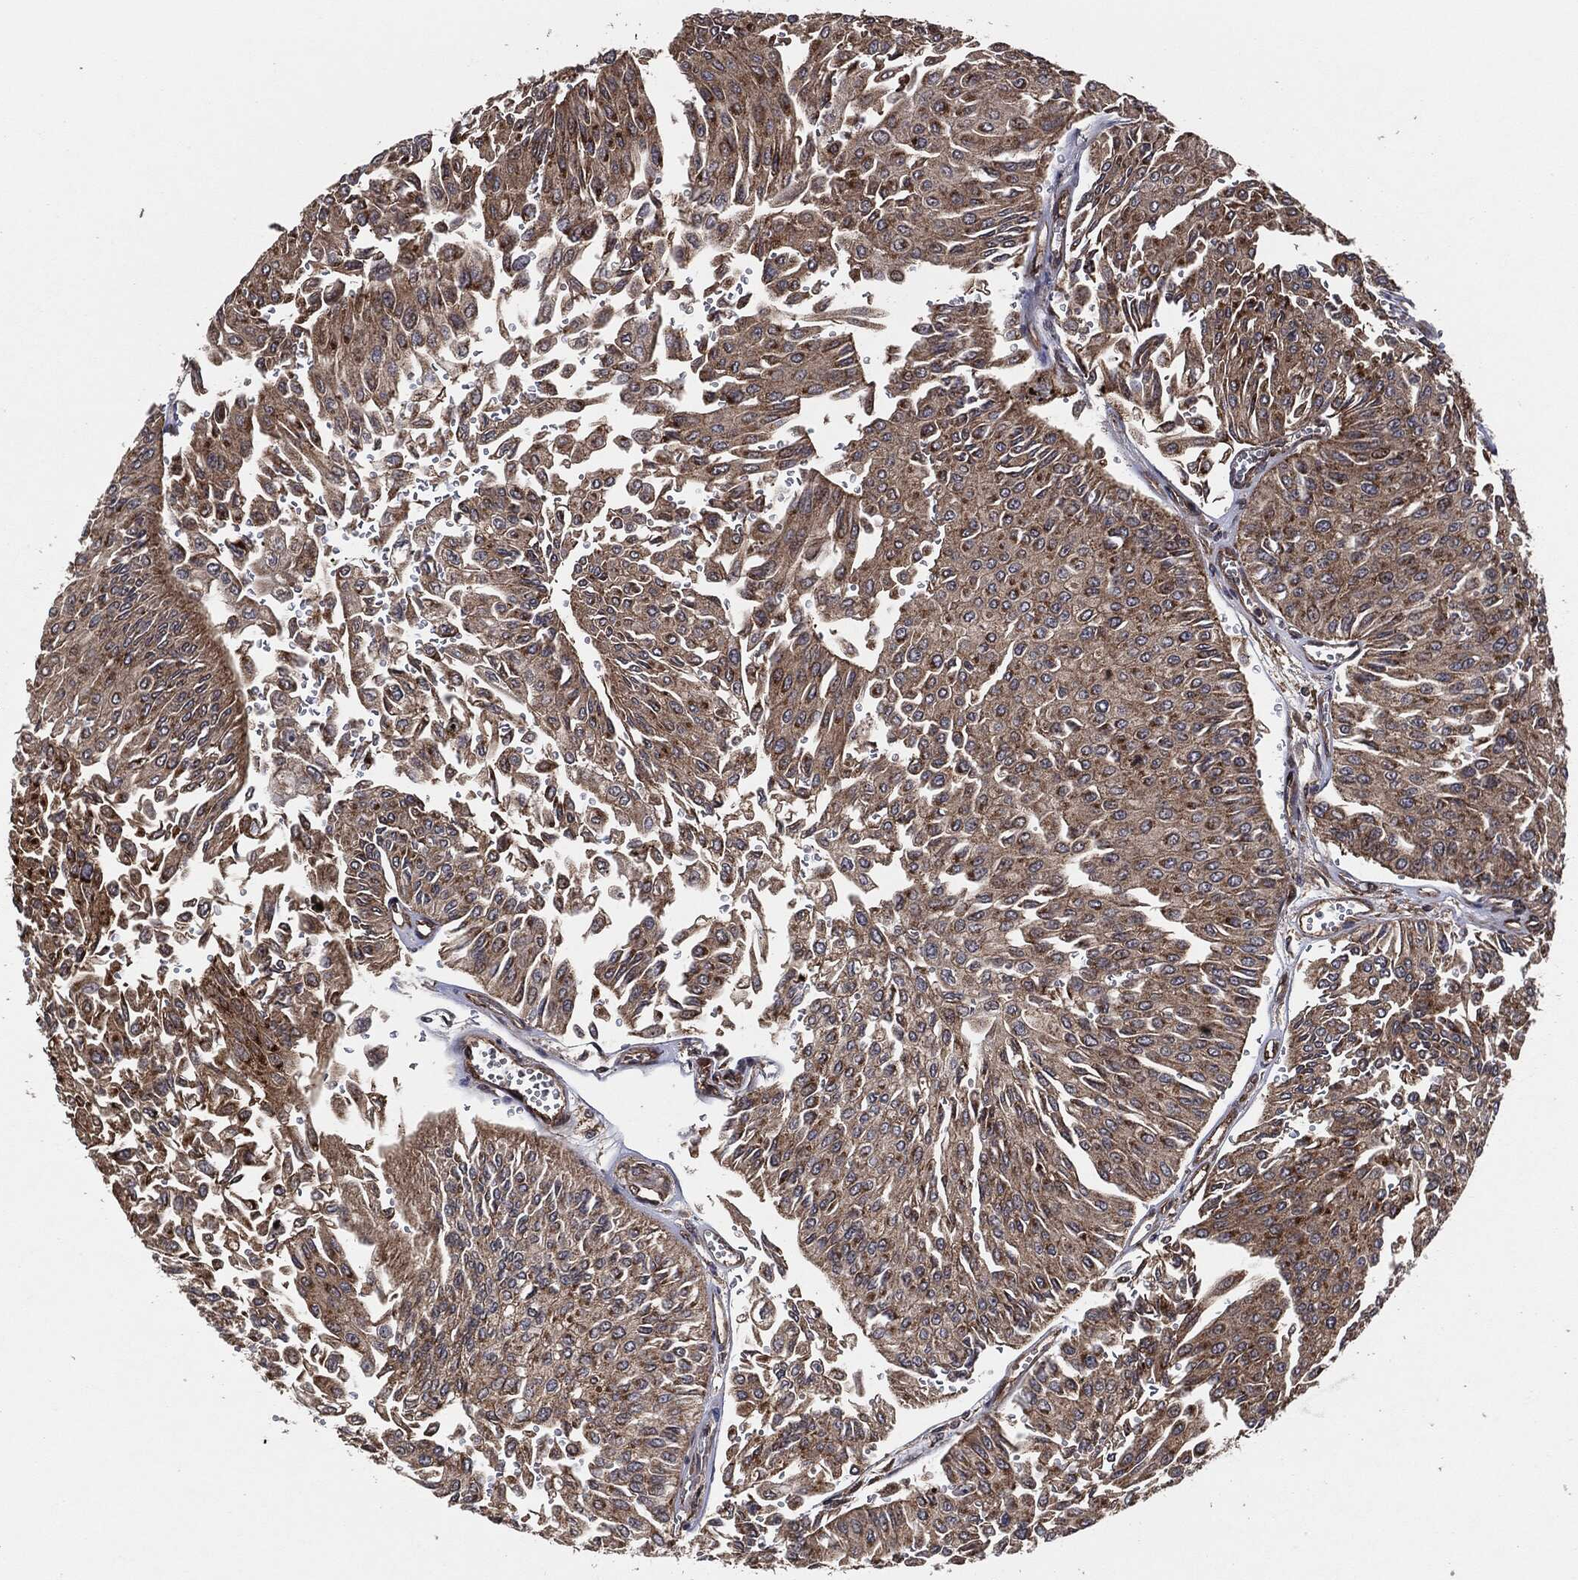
{"staining": {"intensity": "moderate", "quantity": ">75%", "location": "cytoplasmic/membranous"}, "tissue": "urothelial cancer", "cell_type": "Tumor cells", "image_type": "cancer", "snomed": [{"axis": "morphology", "description": "Urothelial carcinoma, Low grade"}, {"axis": "topography", "description": "Urinary bladder"}], "caption": "Protein staining shows moderate cytoplasmic/membranous positivity in approximately >75% of tumor cells in urothelial carcinoma (low-grade). Ihc stains the protein of interest in brown and the nuclei are stained blue.", "gene": "BCAR1", "patient": {"sex": "male", "age": 67}}